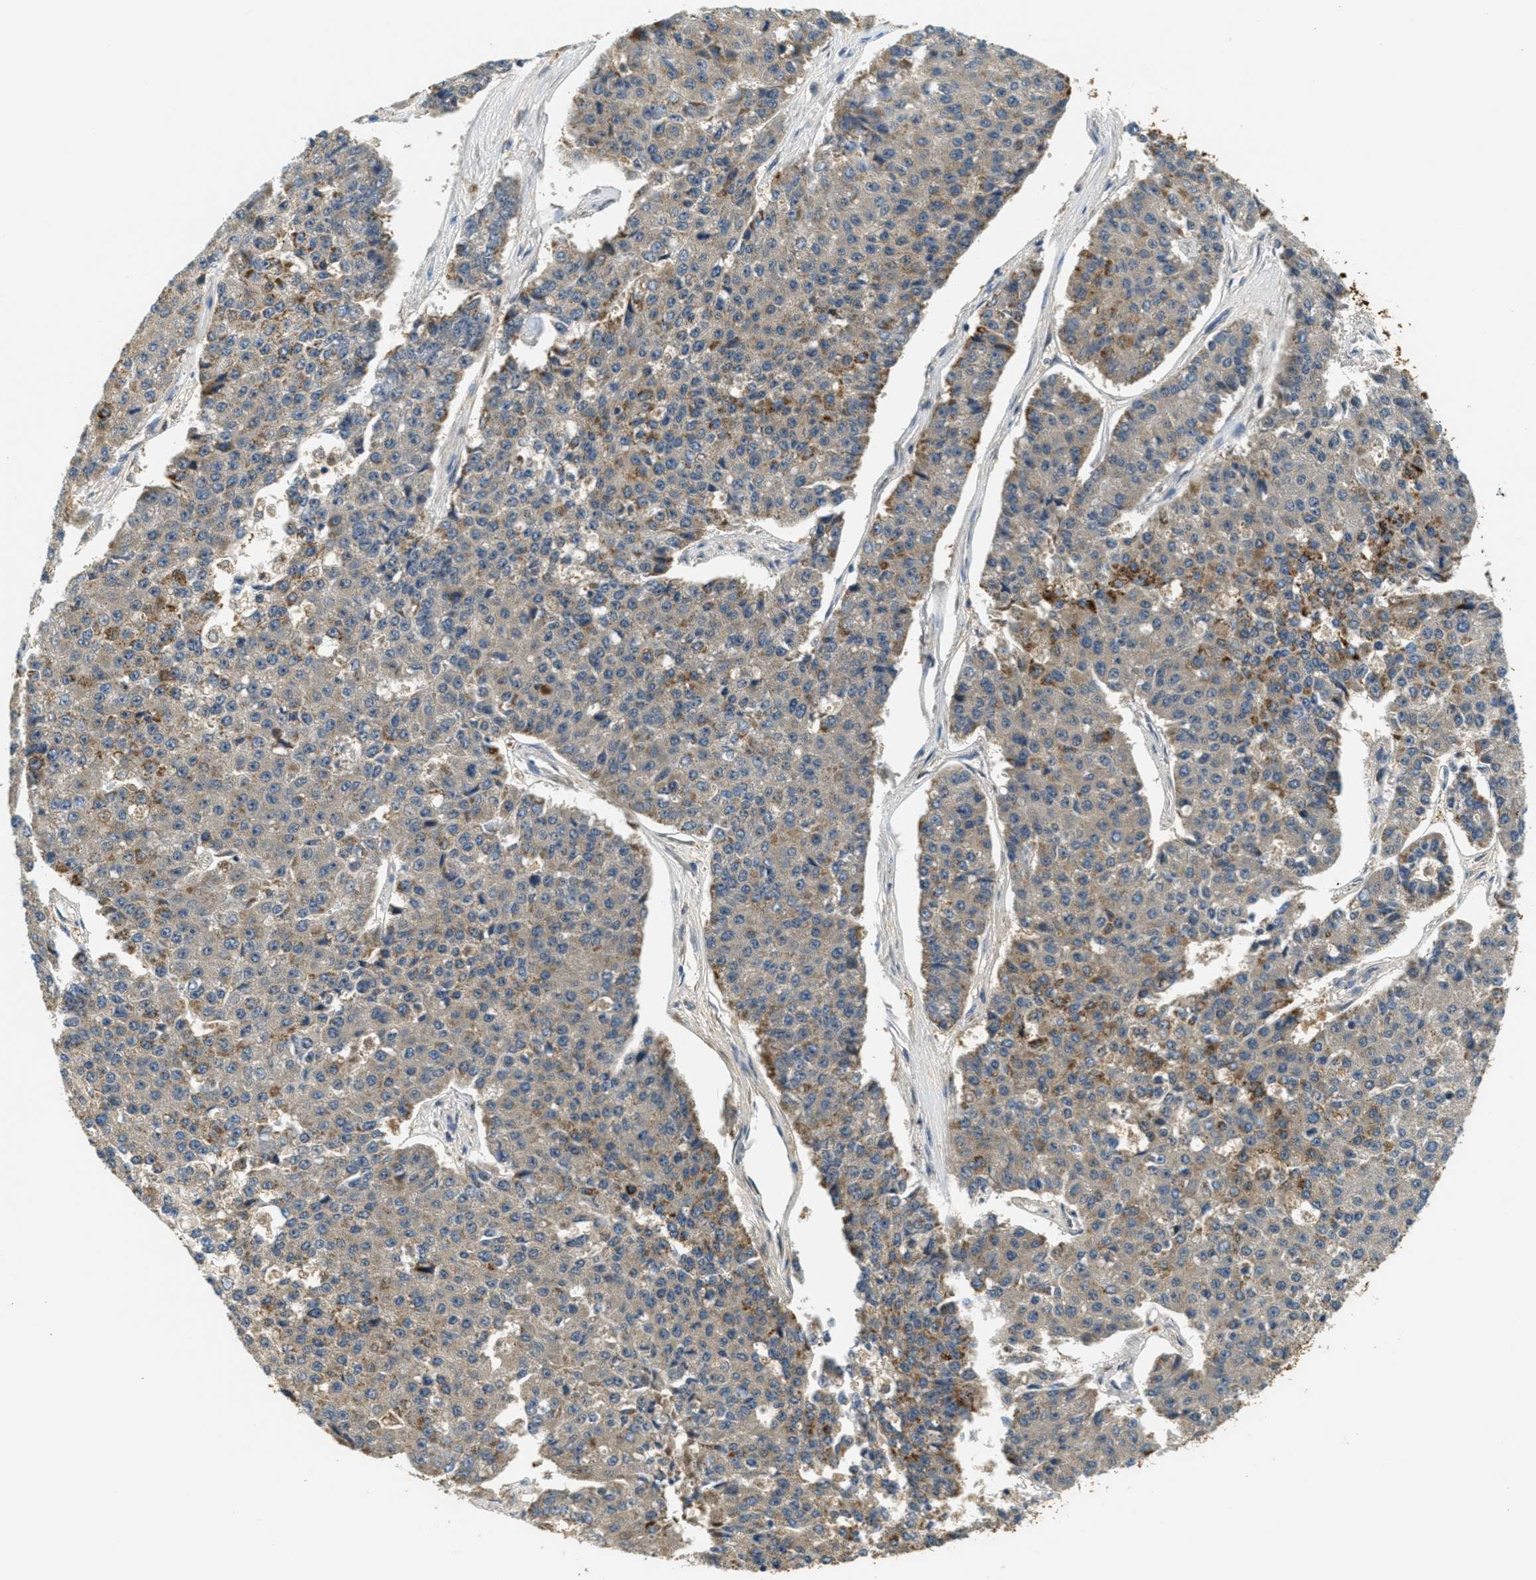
{"staining": {"intensity": "moderate", "quantity": "25%-75%", "location": "cytoplasmic/membranous"}, "tissue": "pancreatic cancer", "cell_type": "Tumor cells", "image_type": "cancer", "snomed": [{"axis": "morphology", "description": "Adenocarcinoma, NOS"}, {"axis": "topography", "description": "Pancreas"}], "caption": "This image reveals adenocarcinoma (pancreatic) stained with immunohistochemistry (IHC) to label a protein in brown. The cytoplasmic/membranous of tumor cells show moderate positivity for the protein. Nuclei are counter-stained blue.", "gene": "HLCS", "patient": {"sex": "male", "age": 50}}